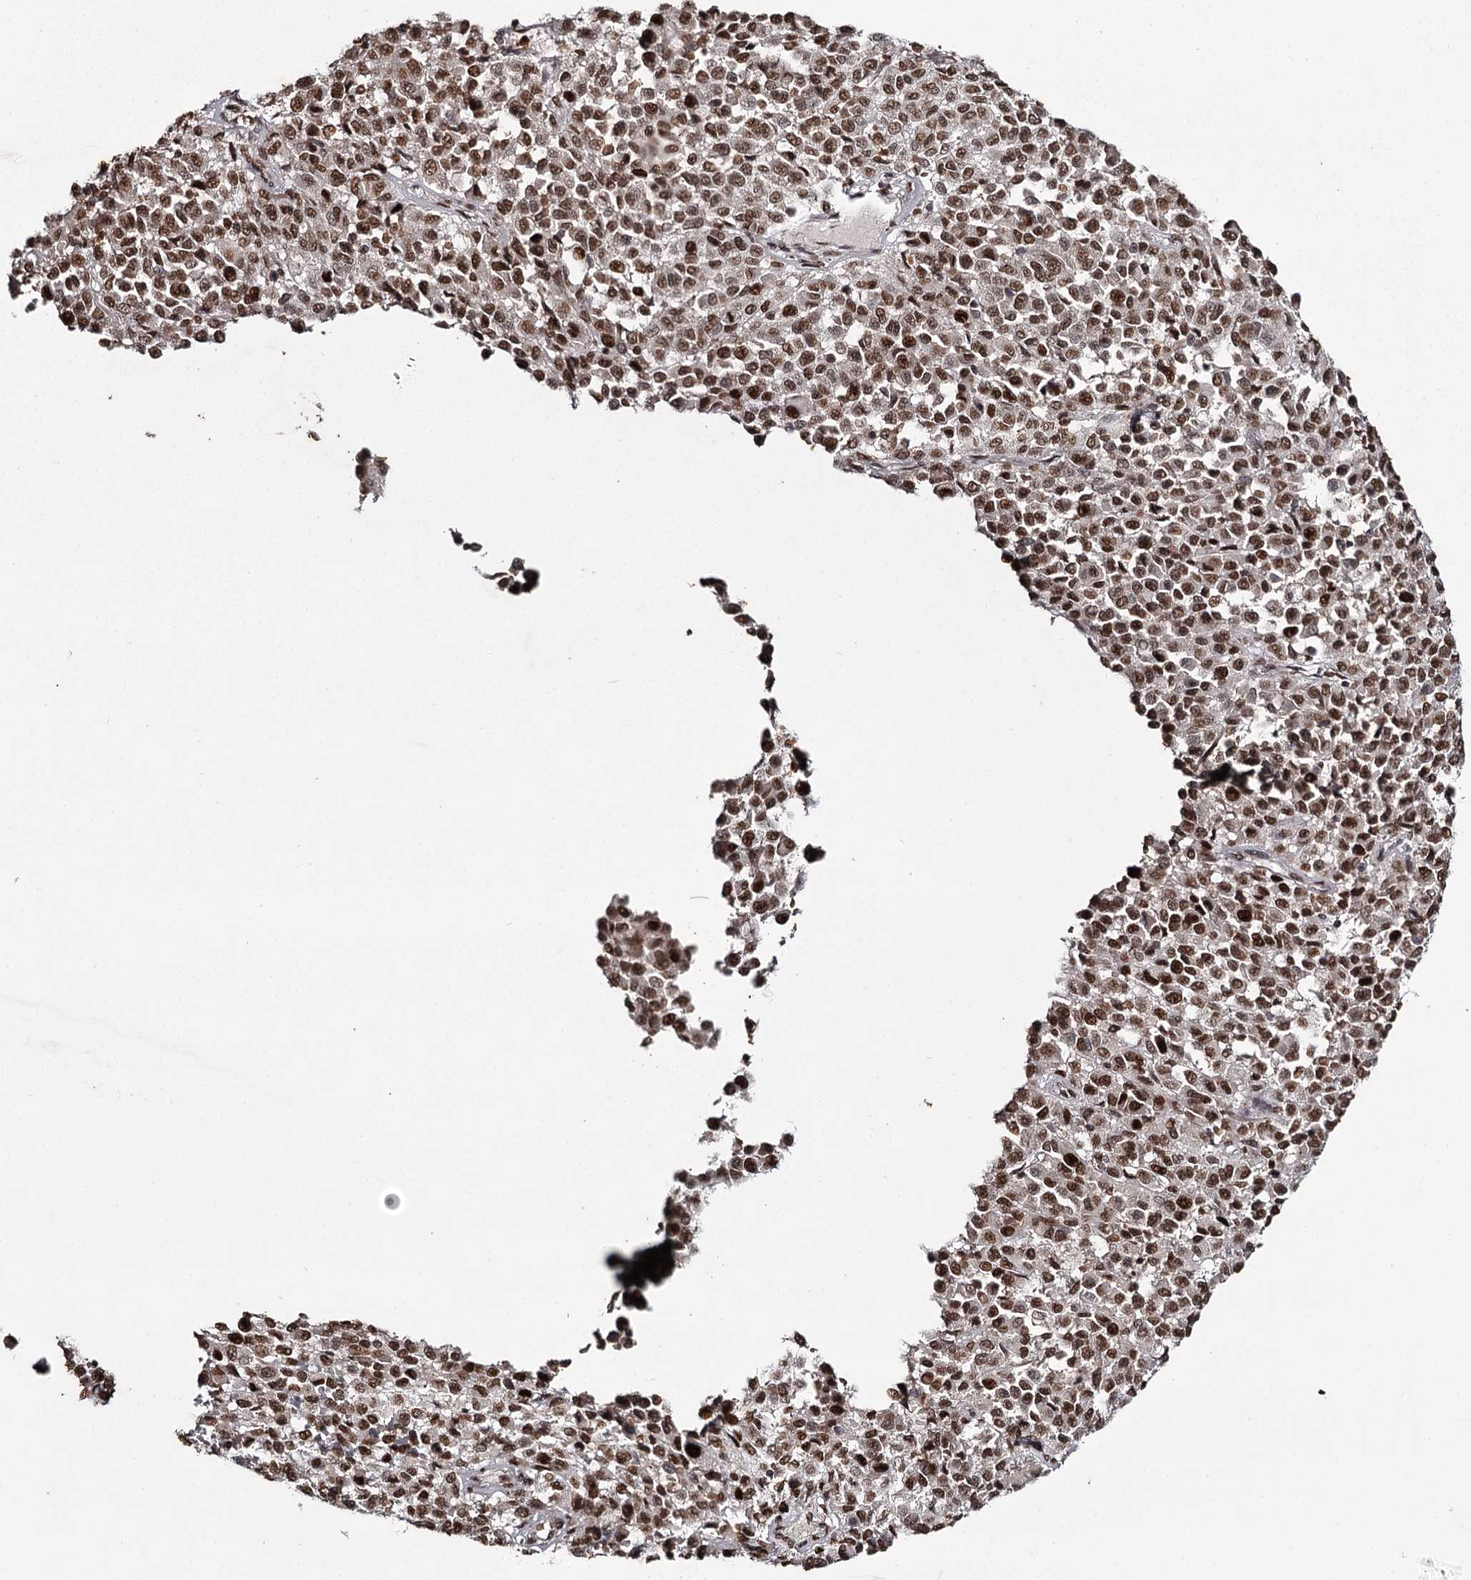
{"staining": {"intensity": "strong", "quantity": ">75%", "location": "nuclear"}, "tissue": "melanoma", "cell_type": "Tumor cells", "image_type": "cancer", "snomed": [{"axis": "morphology", "description": "Malignant melanoma, Metastatic site"}, {"axis": "topography", "description": "Pancreas"}], "caption": "Protein expression analysis of human melanoma reveals strong nuclear expression in about >75% of tumor cells.", "gene": "THYN1", "patient": {"sex": "female", "age": 30}}